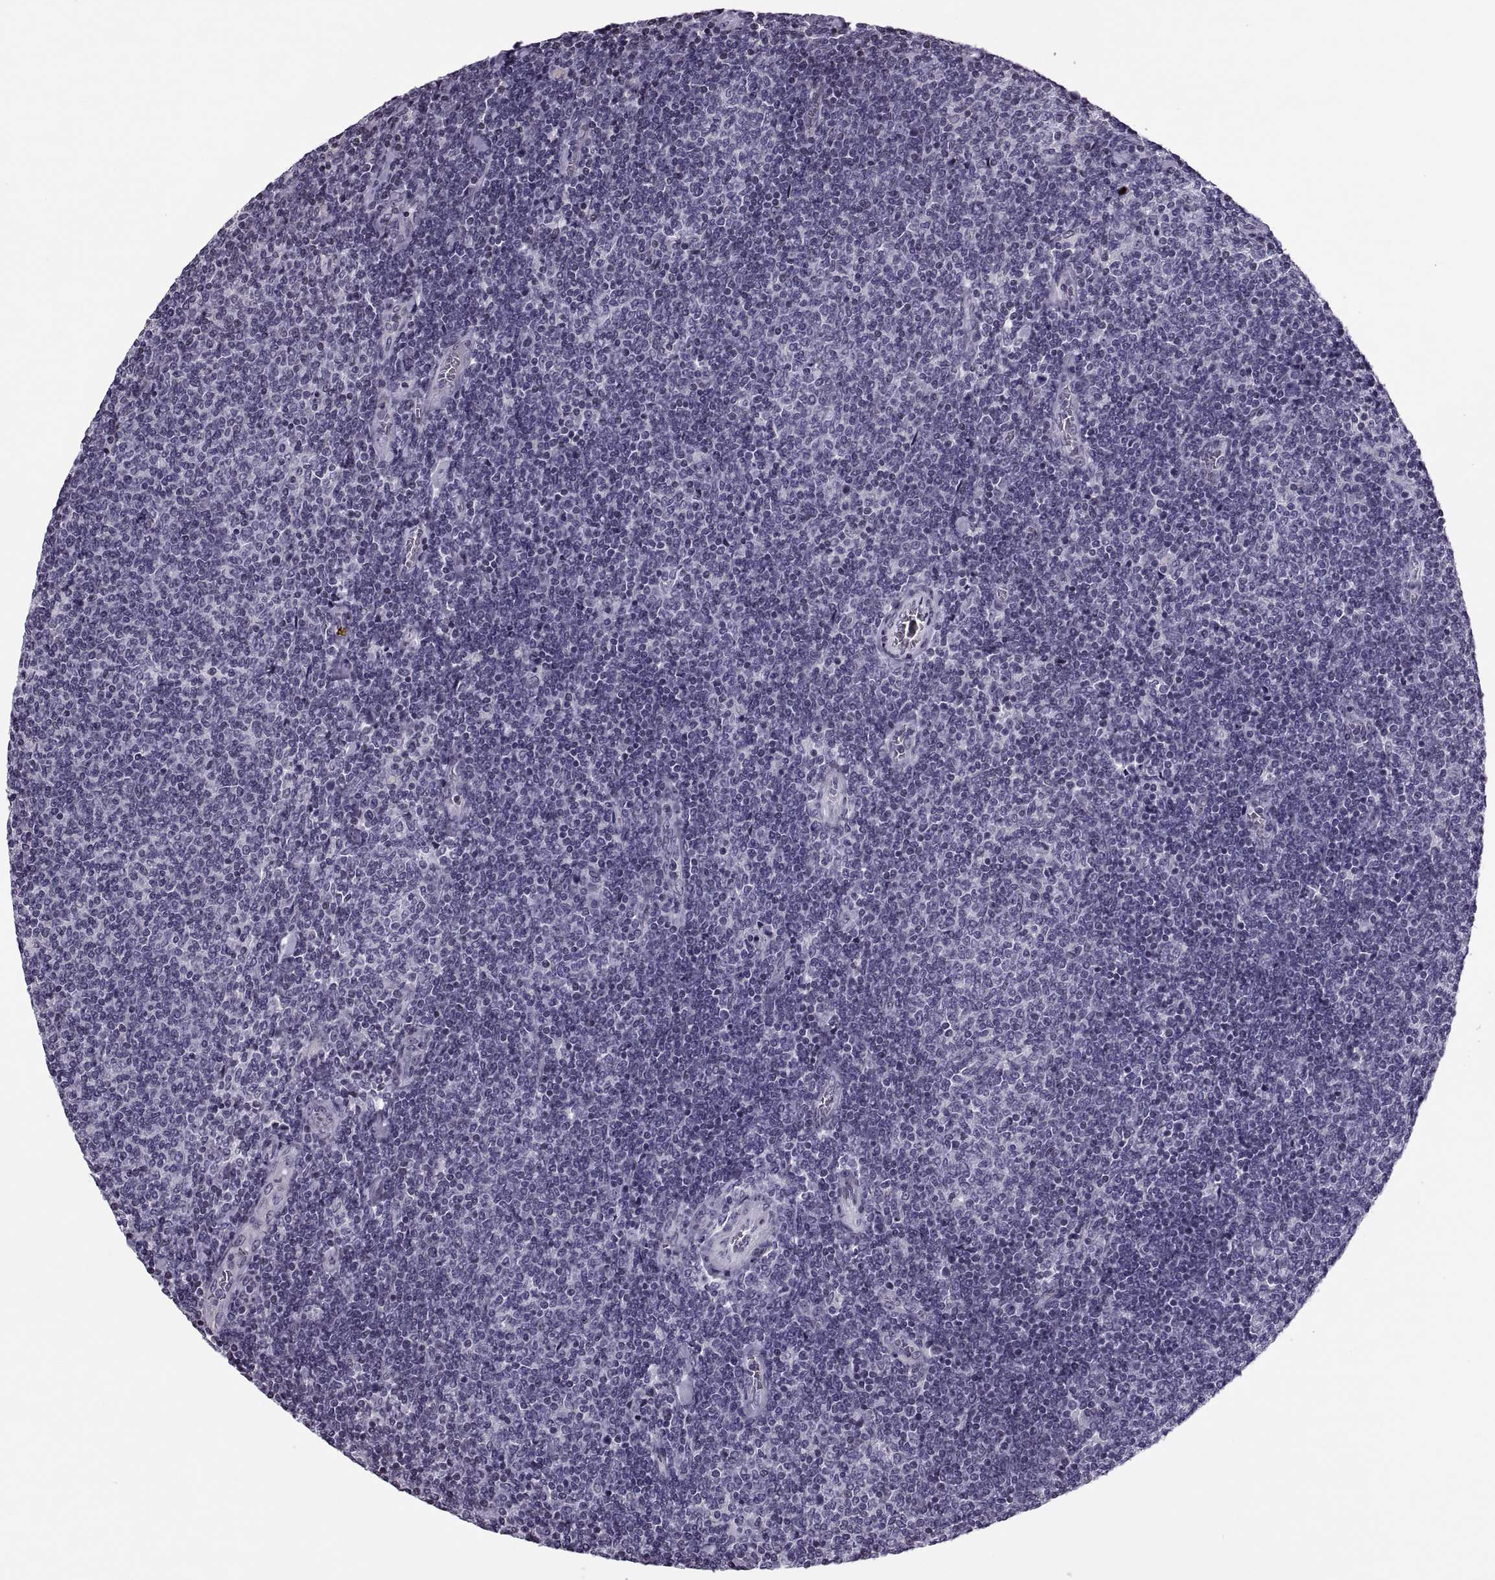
{"staining": {"intensity": "negative", "quantity": "none", "location": "none"}, "tissue": "lymphoma", "cell_type": "Tumor cells", "image_type": "cancer", "snomed": [{"axis": "morphology", "description": "Malignant lymphoma, non-Hodgkin's type, Low grade"}, {"axis": "topography", "description": "Lymph node"}], "caption": "An IHC photomicrograph of malignant lymphoma, non-Hodgkin's type (low-grade) is shown. There is no staining in tumor cells of malignant lymphoma, non-Hodgkin's type (low-grade).", "gene": "H1-8", "patient": {"sex": "male", "age": 52}}